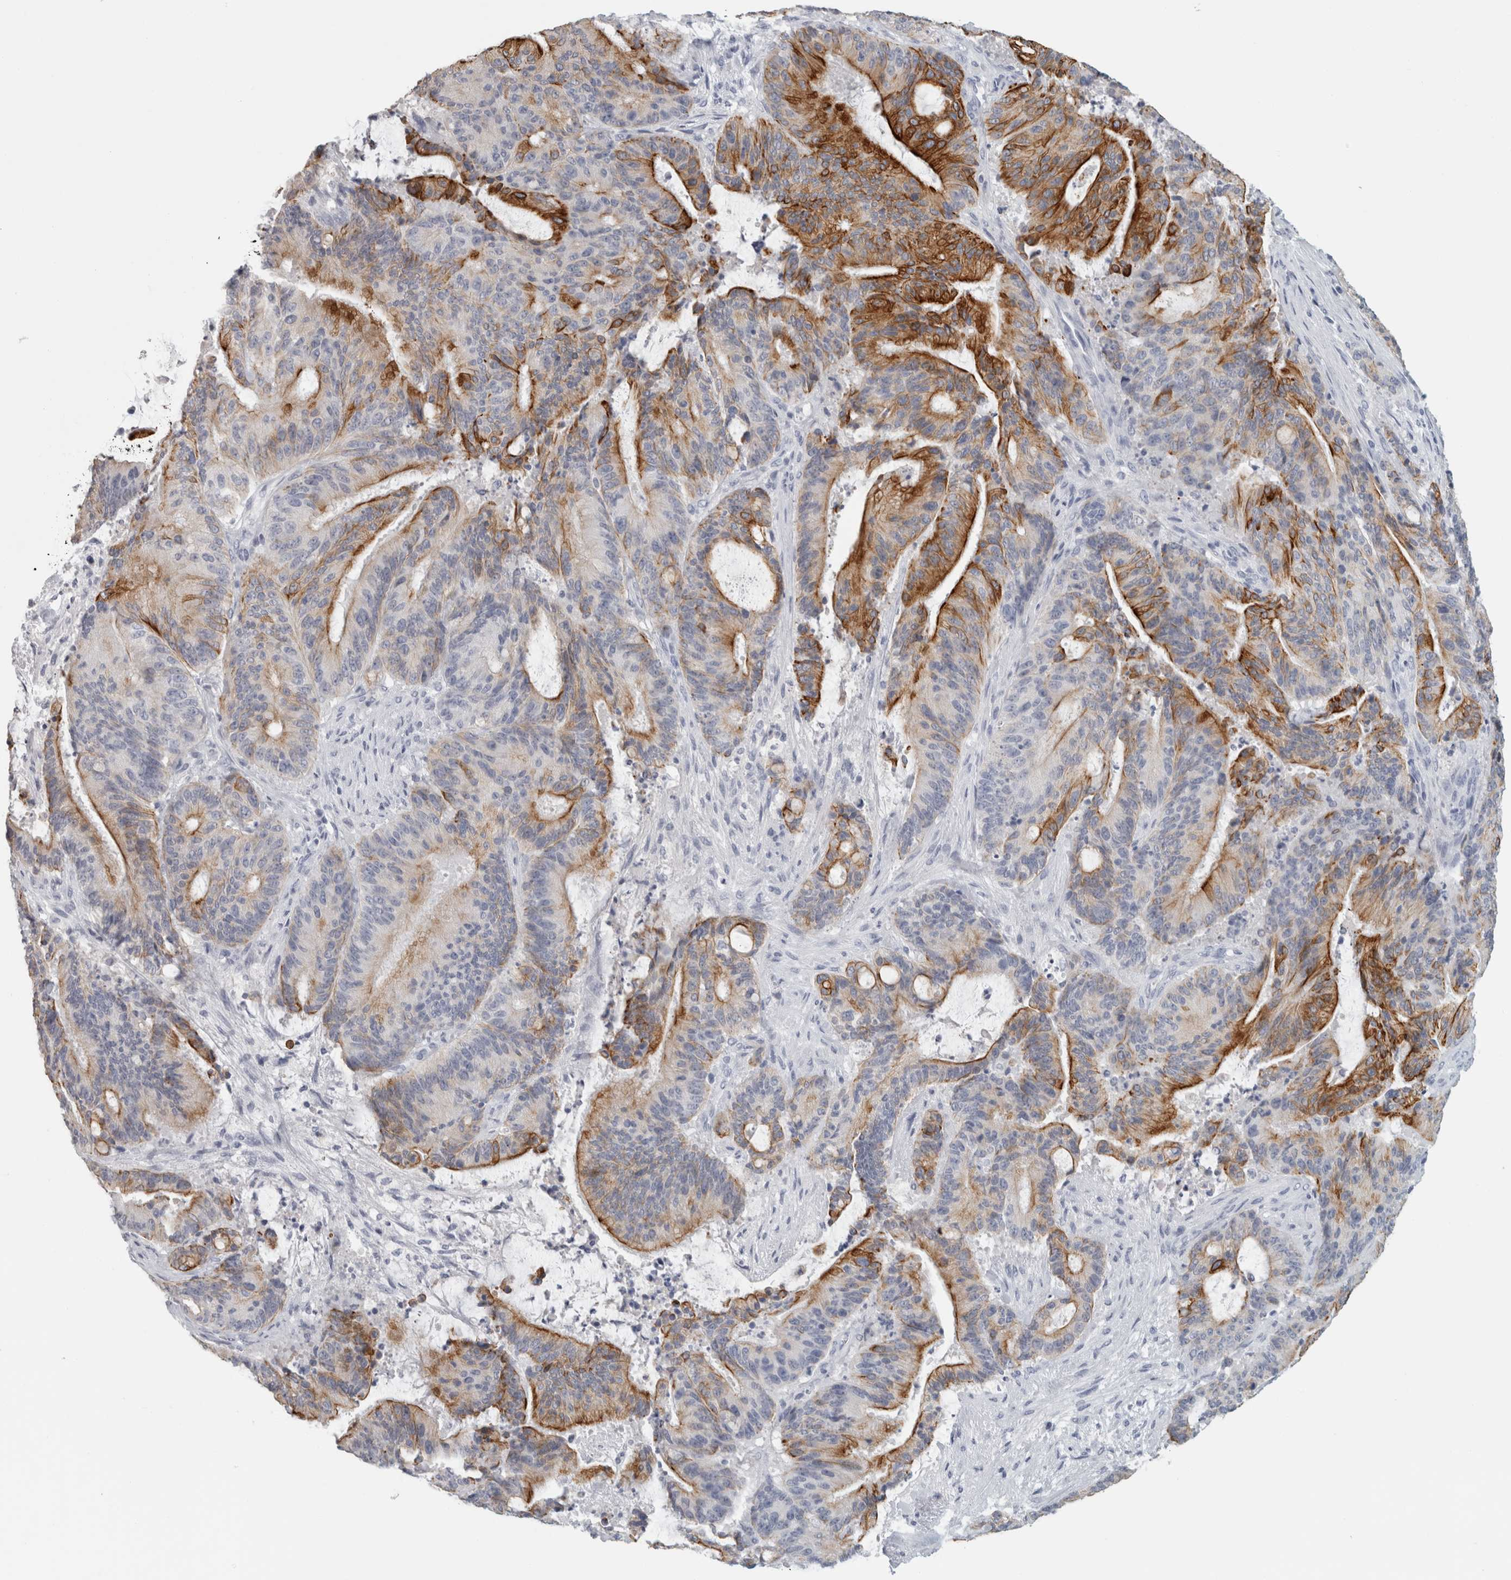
{"staining": {"intensity": "strong", "quantity": ">75%", "location": "cytoplasmic/membranous"}, "tissue": "liver cancer", "cell_type": "Tumor cells", "image_type": "cancer", "snomed": [{"axis": "morphology", "description": "Normal tissue, NOS"}, {"axis": "morphology", "description": "Cholangiocarcinoma"}, {"axis": "topography", "description": "Liver"}, {"axis": "topography", "description": "Peripheral nerve tissue"}], "caption": "Liver cholangiocarcinoma tissue shows strong cytoplasmic/membranous positivity in approximately >75% of tumor cells", "gene": "SLC28A3", "patient": {"sex": "female", "age": 73}}